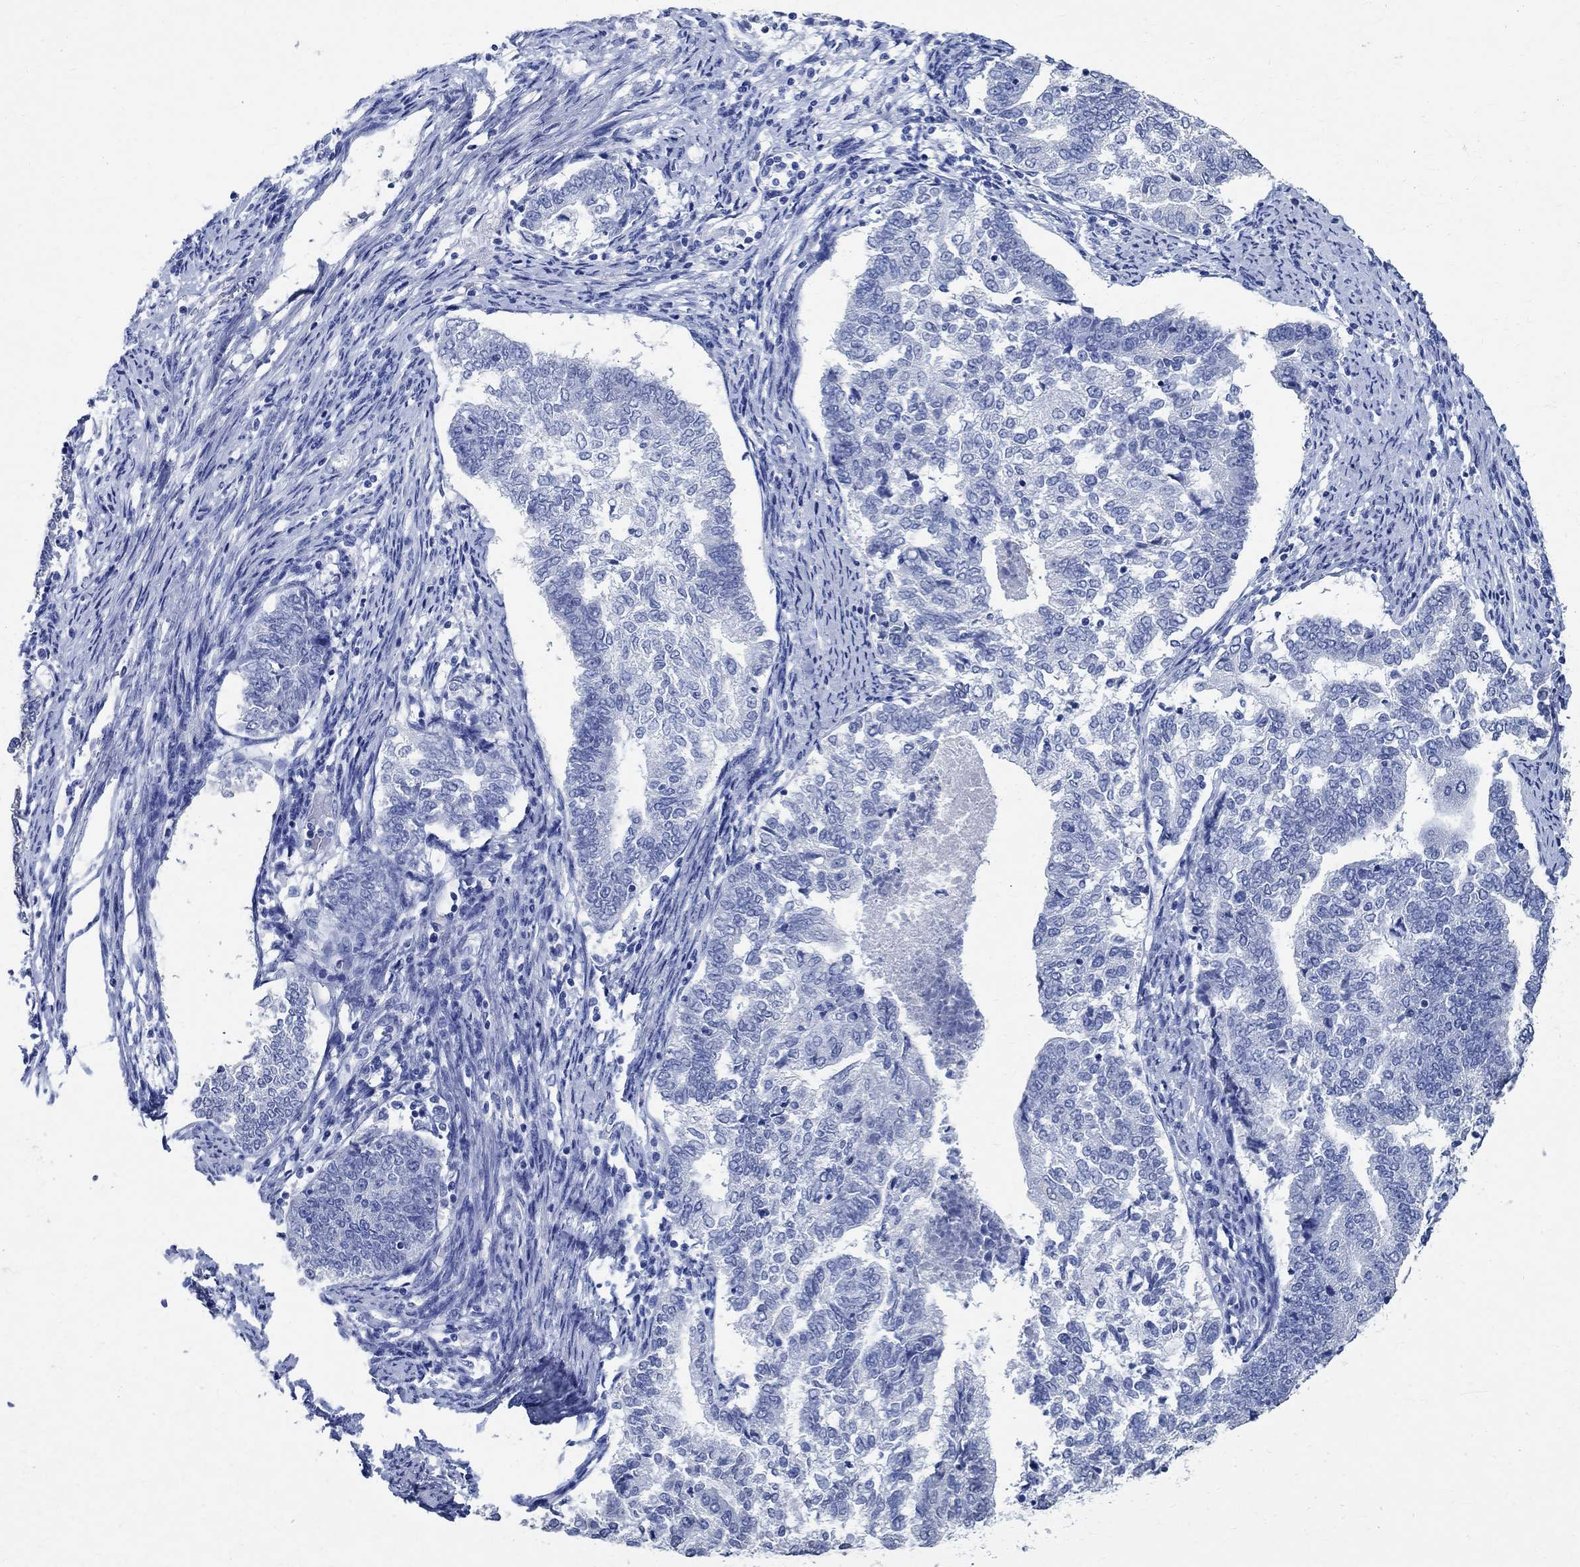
{"staining": {"intensity": "negative", "quantity": "none", "location": "none"}, "tissue": "endometrial cancer", "cell_type": "Tumor cells", "image_type": "cancer", "snomed": [{"axis": "morphology", "description": "Adenocarcinoma, NOS"}, {"axis": "topography", "description": "Endometrium"}], "caption": "Endometrial cancer was stained to show a protein in brown. There is no significant staining in tumor cells.", "gene": "TMEM221", "patient": {"sex": "female", "age": 65}}